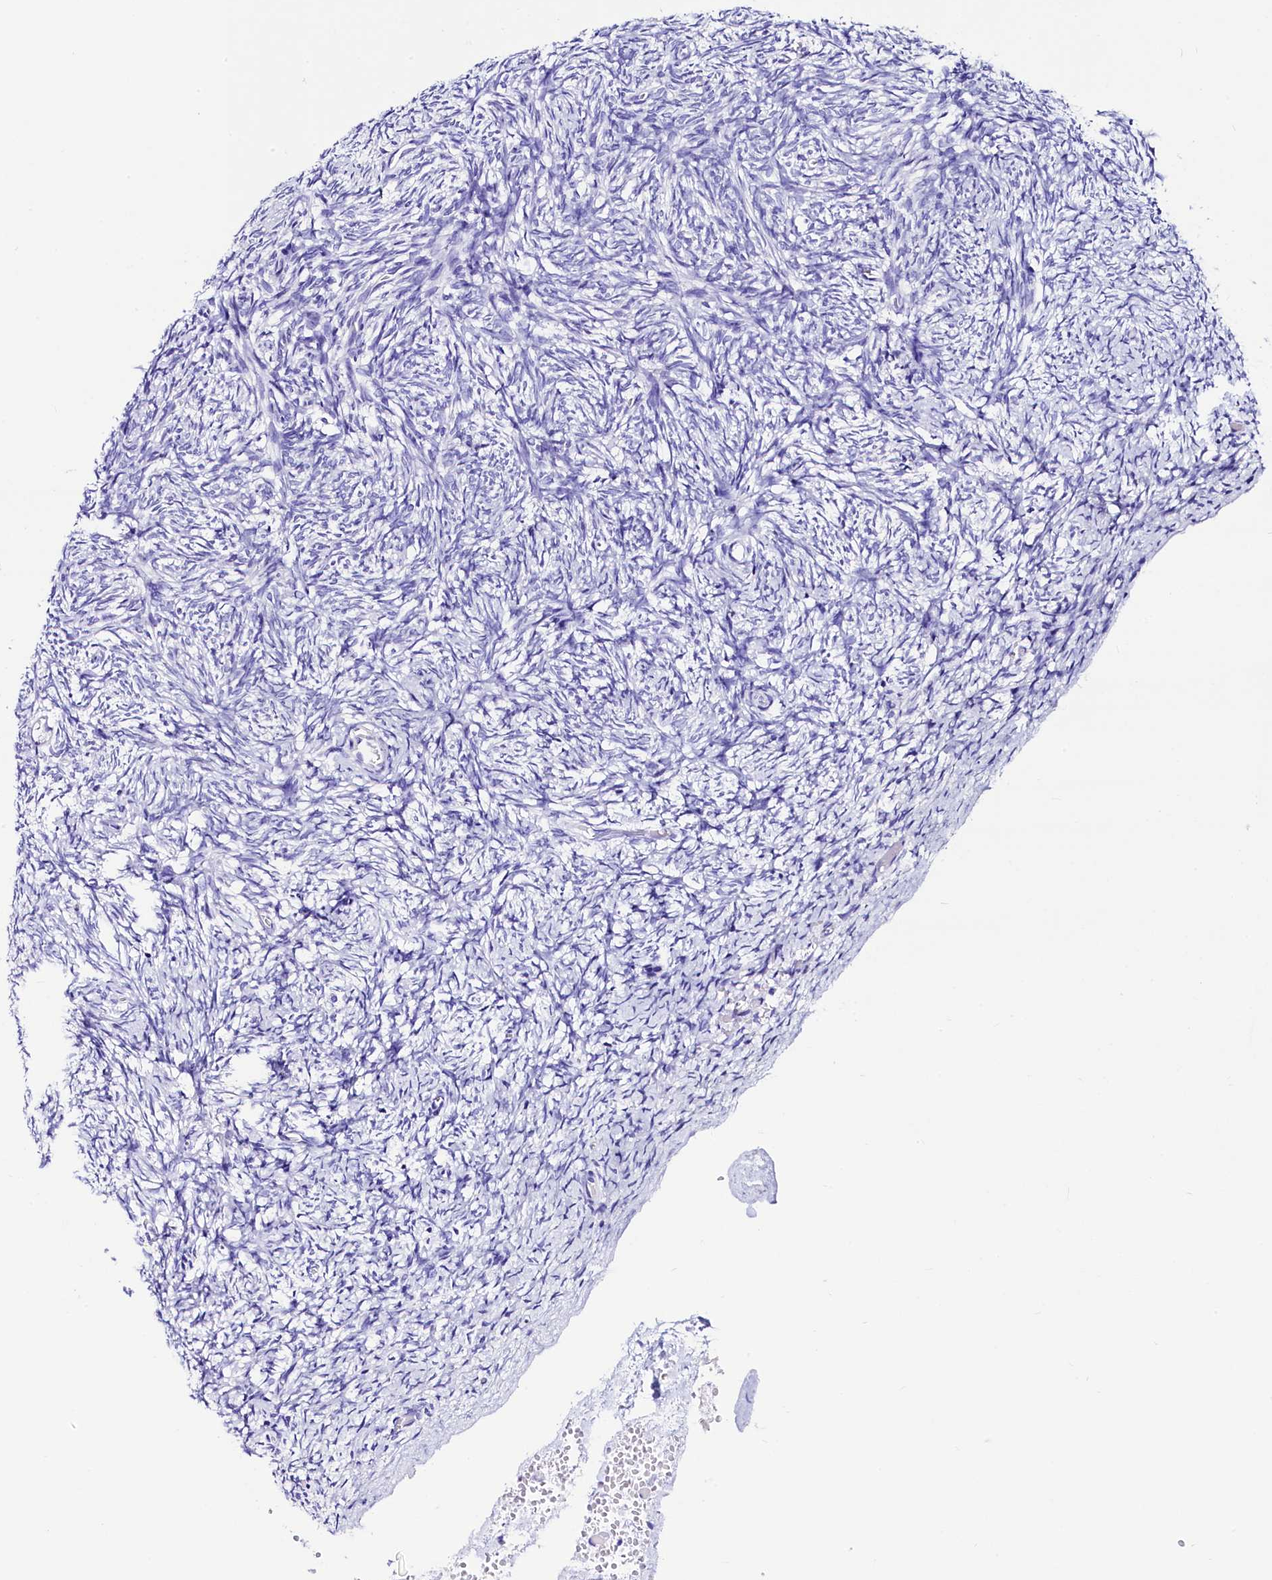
{"staining": {"intensity": "negative", "quantity": "none", "location": "none"}, "tissue": "ovary", "cell_type": "Ovarian stroma cells", "image_type": "normal", "snomed": [{"axis": "morphology", "description": "Normal tissue, NOS"}, {"axis": "topography", "description": "Ovary"}], "caption": "IHC of benign ovary reveals no staining in ovarian stroma cells.", "gene": "RBP3", "patient": {"sex": "female", "age": 34}}